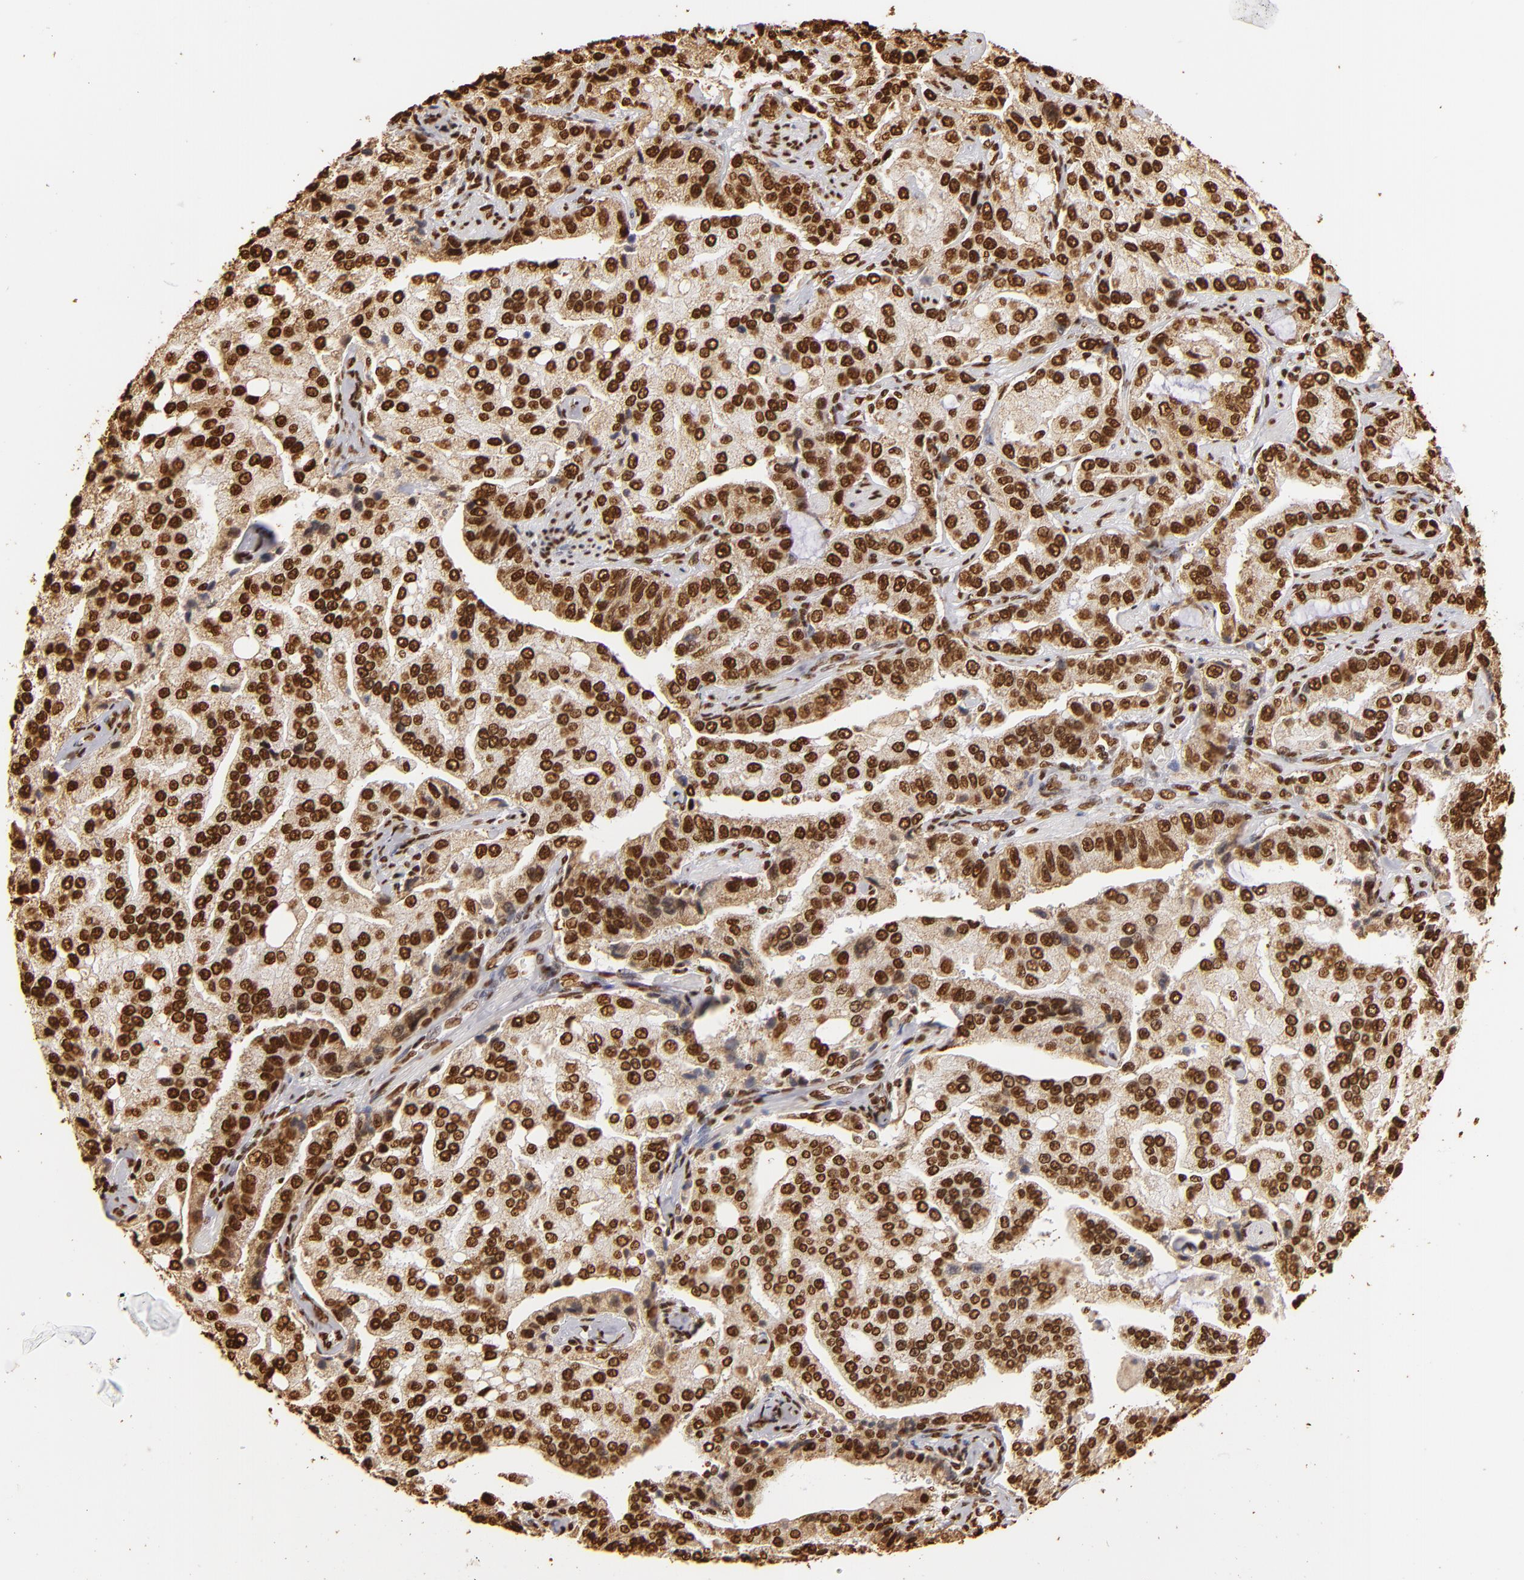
{"staining": {"intensity": "strong", "quantity": ">75%", "location": "nuclear"}, "tissue": "prostate cancer", "cell_type": "Tumor cells", "image_type": "cancer", "snomed": [{"axis": "morphology", "description": "Adenocarcinoma, Medium grade"}, {"axis": "topography", "description": "Prostate"}], "caption": "Strong nuclear positivity for a protein is identified in about >75% of tumor cells of prostate cancer using IHC.", "gene": "ILF3", "patient": {"sex": "male", "age": 72}}